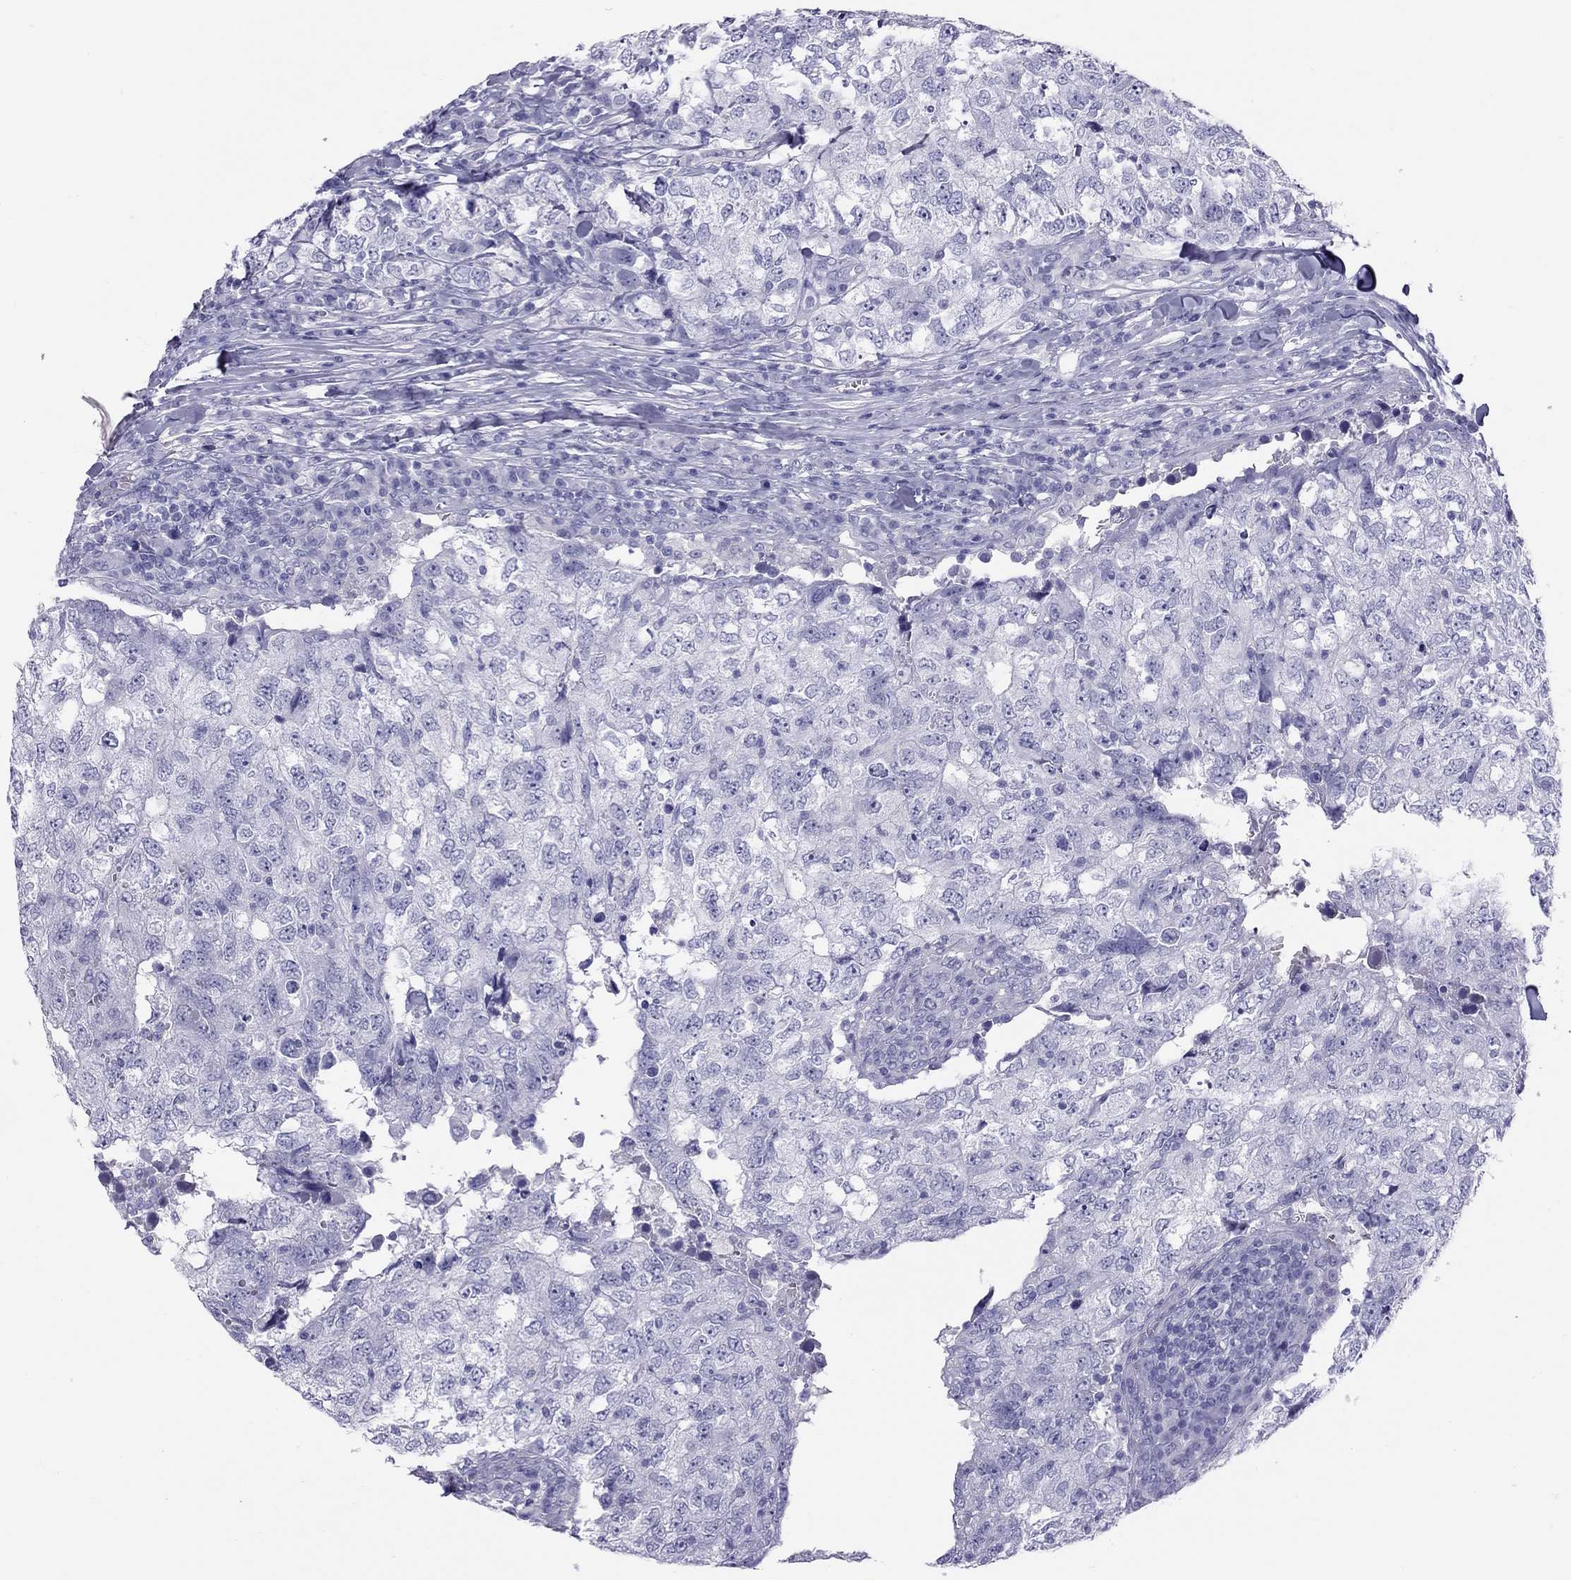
{"staining": {"intensity": "negative", "quantity": "none", "location": "none"}, "tissue": "breast cancer", "cell_type": "Tumor cells", "image_type": "cancer", "snomed": [{"axis": "morphology", "description": "Duct carcinoma"}, {"axis": "topography", "description": "Breast"}], "caption": "There is no significant positivity in tumor cells of breast cancer (infiltrating ductal carcinoma).", "gene": "PSMB11", "patient": {"sex": "female", "age": 30}}